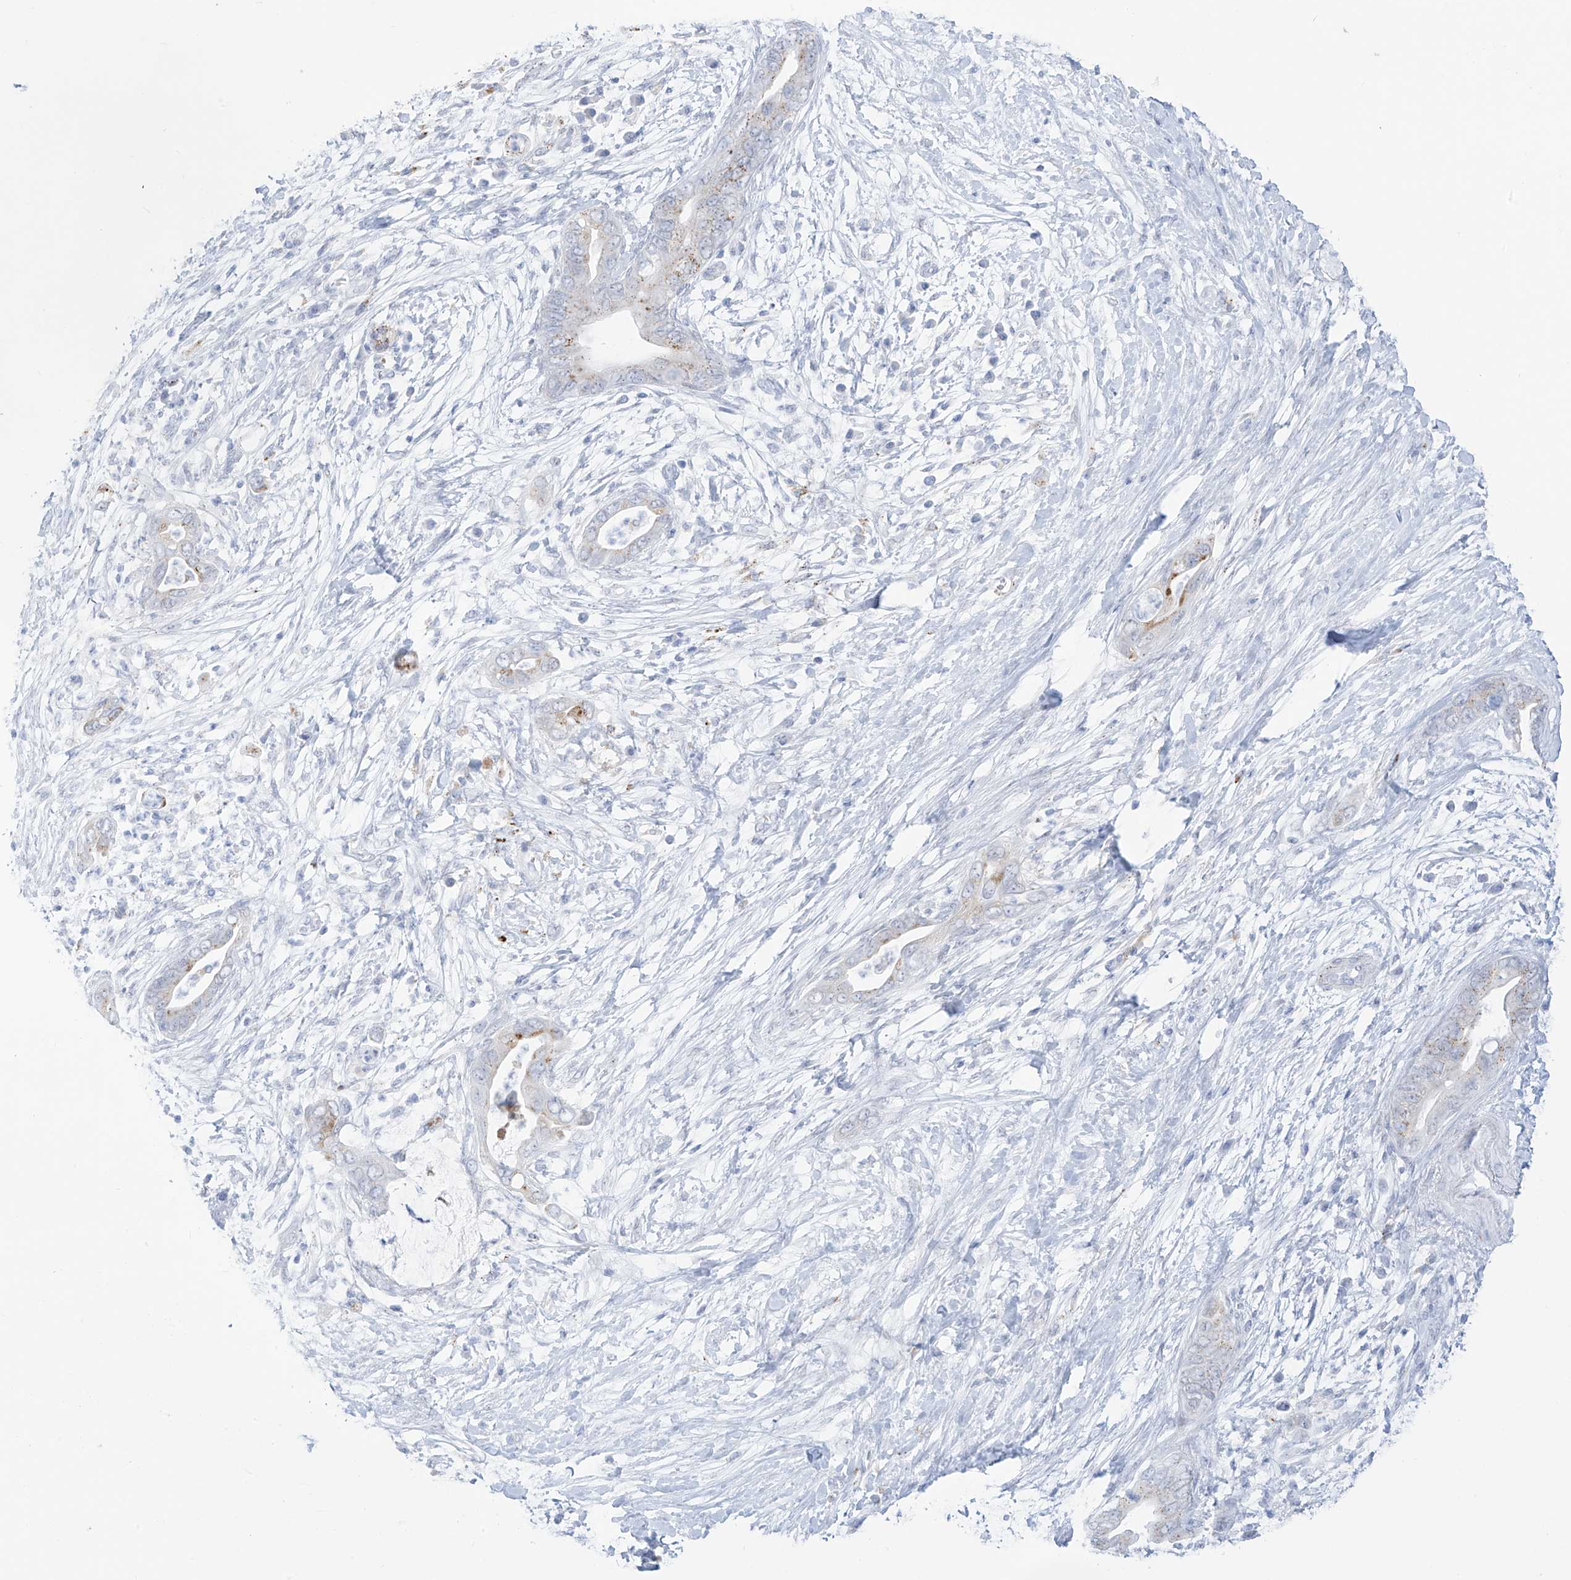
{"staining": {"intensity": "weak", "quantity": "<25%", "location": "cytoplasmic/membranous"}, "tissue": "pancreatic cancer", "cell_type": "Tumor cells", "image_type": "cancer", "snomed": [{"axis": "morphology", "description": "Adenocarcinoma, NOS"}, {"axis": "topography", "description": "Pancreas"}], "caption": "A high-resolution histopathology image shows immunohistochemistry (IHC) staining of pancreatic cancer (adenocarcinoma), which displays no significant staining in tumor cells.", "gene": "PSPH", "patient": {"sex": "male", "age": 75}}